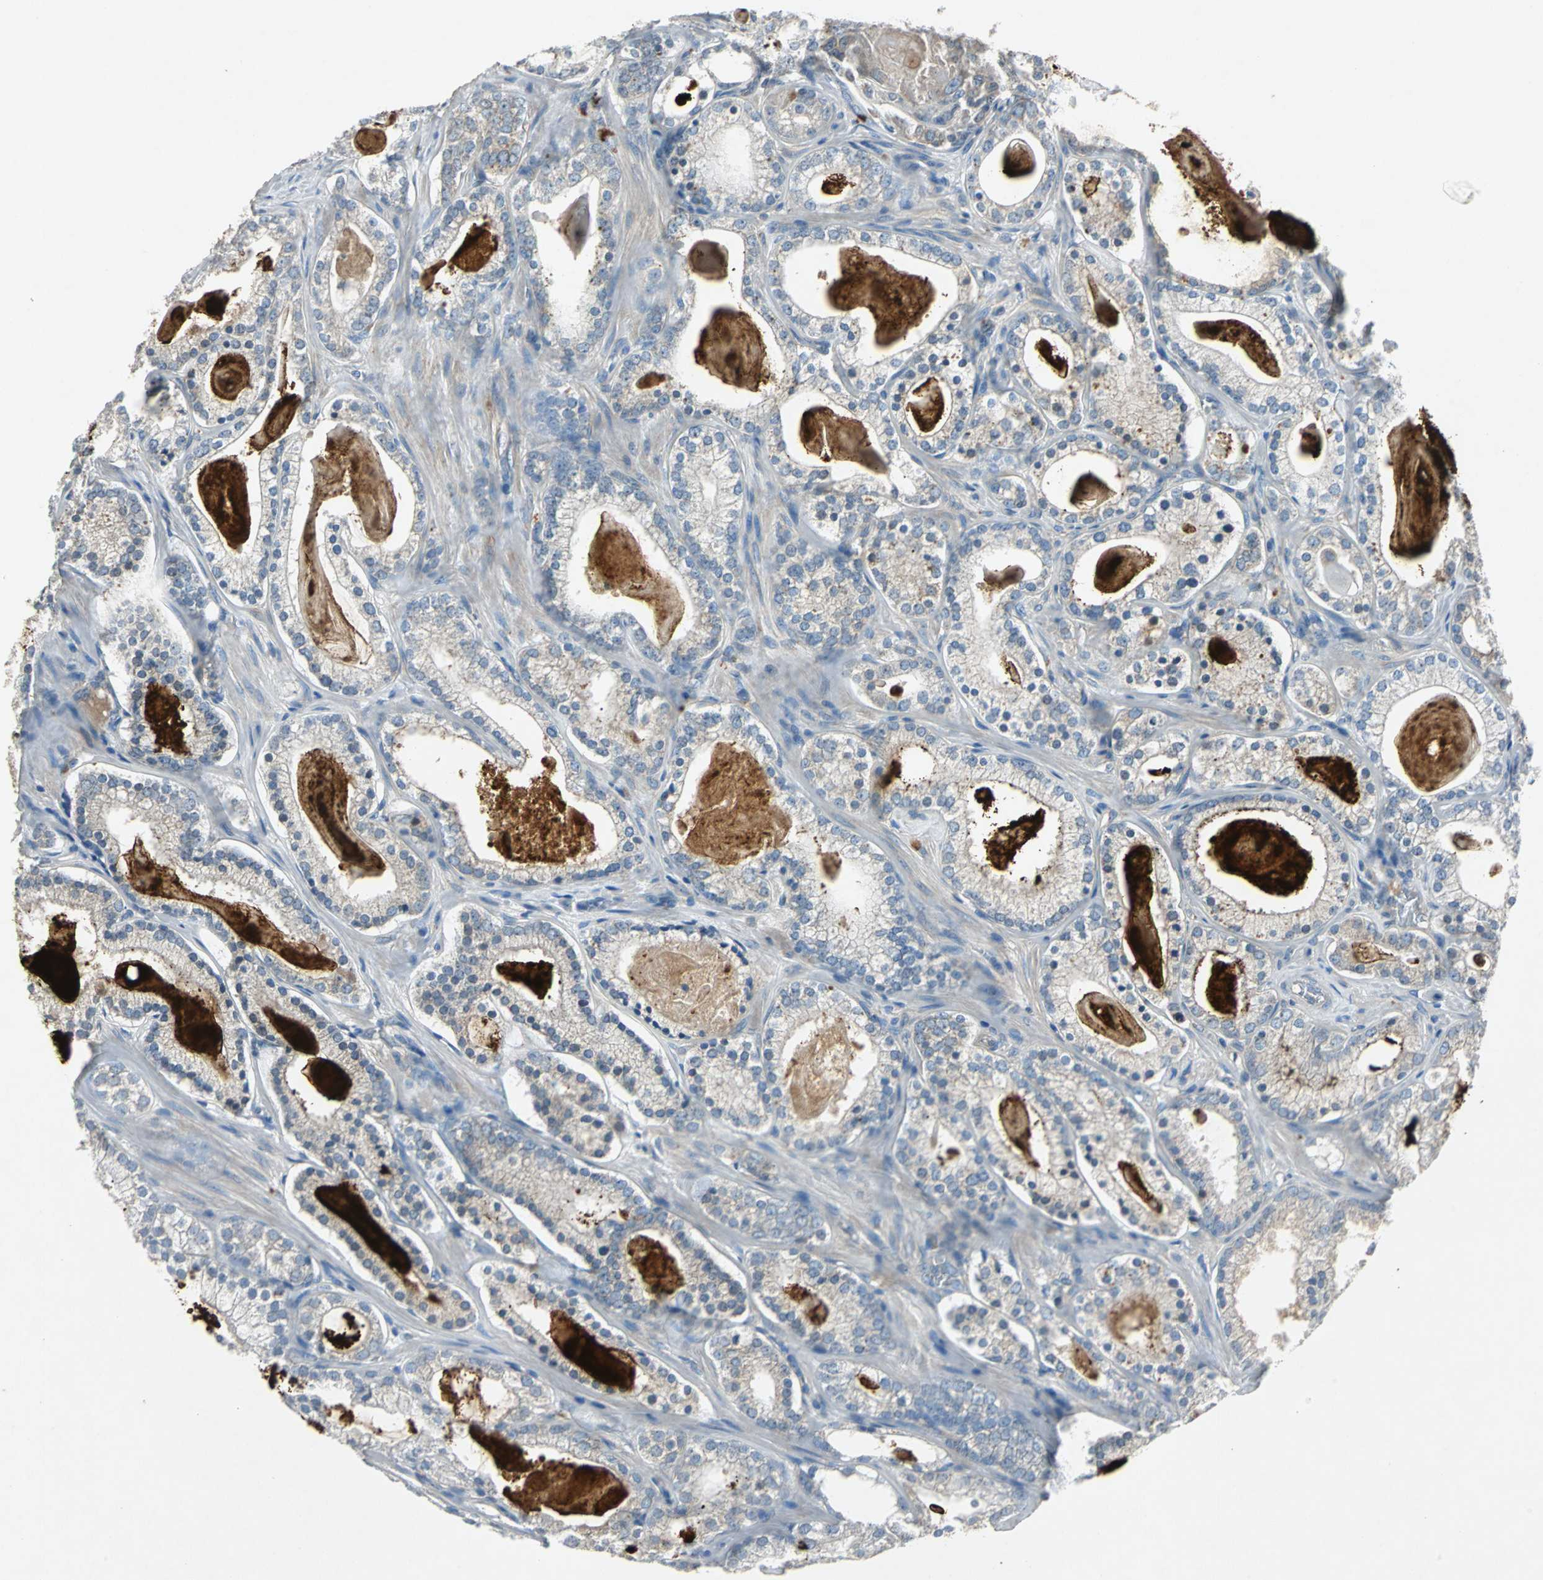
{"staining": {"intensity": "weak", "quantity": "25%-75%", "location": "cytoplasmic/membranous"}, "tissue": "prostate cancer", "cell_type": "Tumor cells", "image_type": "cancer", "snomed": [{"axis": "morphology", "description": "Adenocarcinoma, Low grade"}, {"axis": "topography", "description": "Prostate"}], "caption": "A histopathology image of adenocarcinoma (low-grade) (prostate) stained for a protein exhibits weak cytoplasmic/membranous brown staining in tumor cells. (Brightfield microscopy of DAB IHC at high magnification).", "gene": "SLC2A13", "patient": {"sex": "male", "age": 59}}